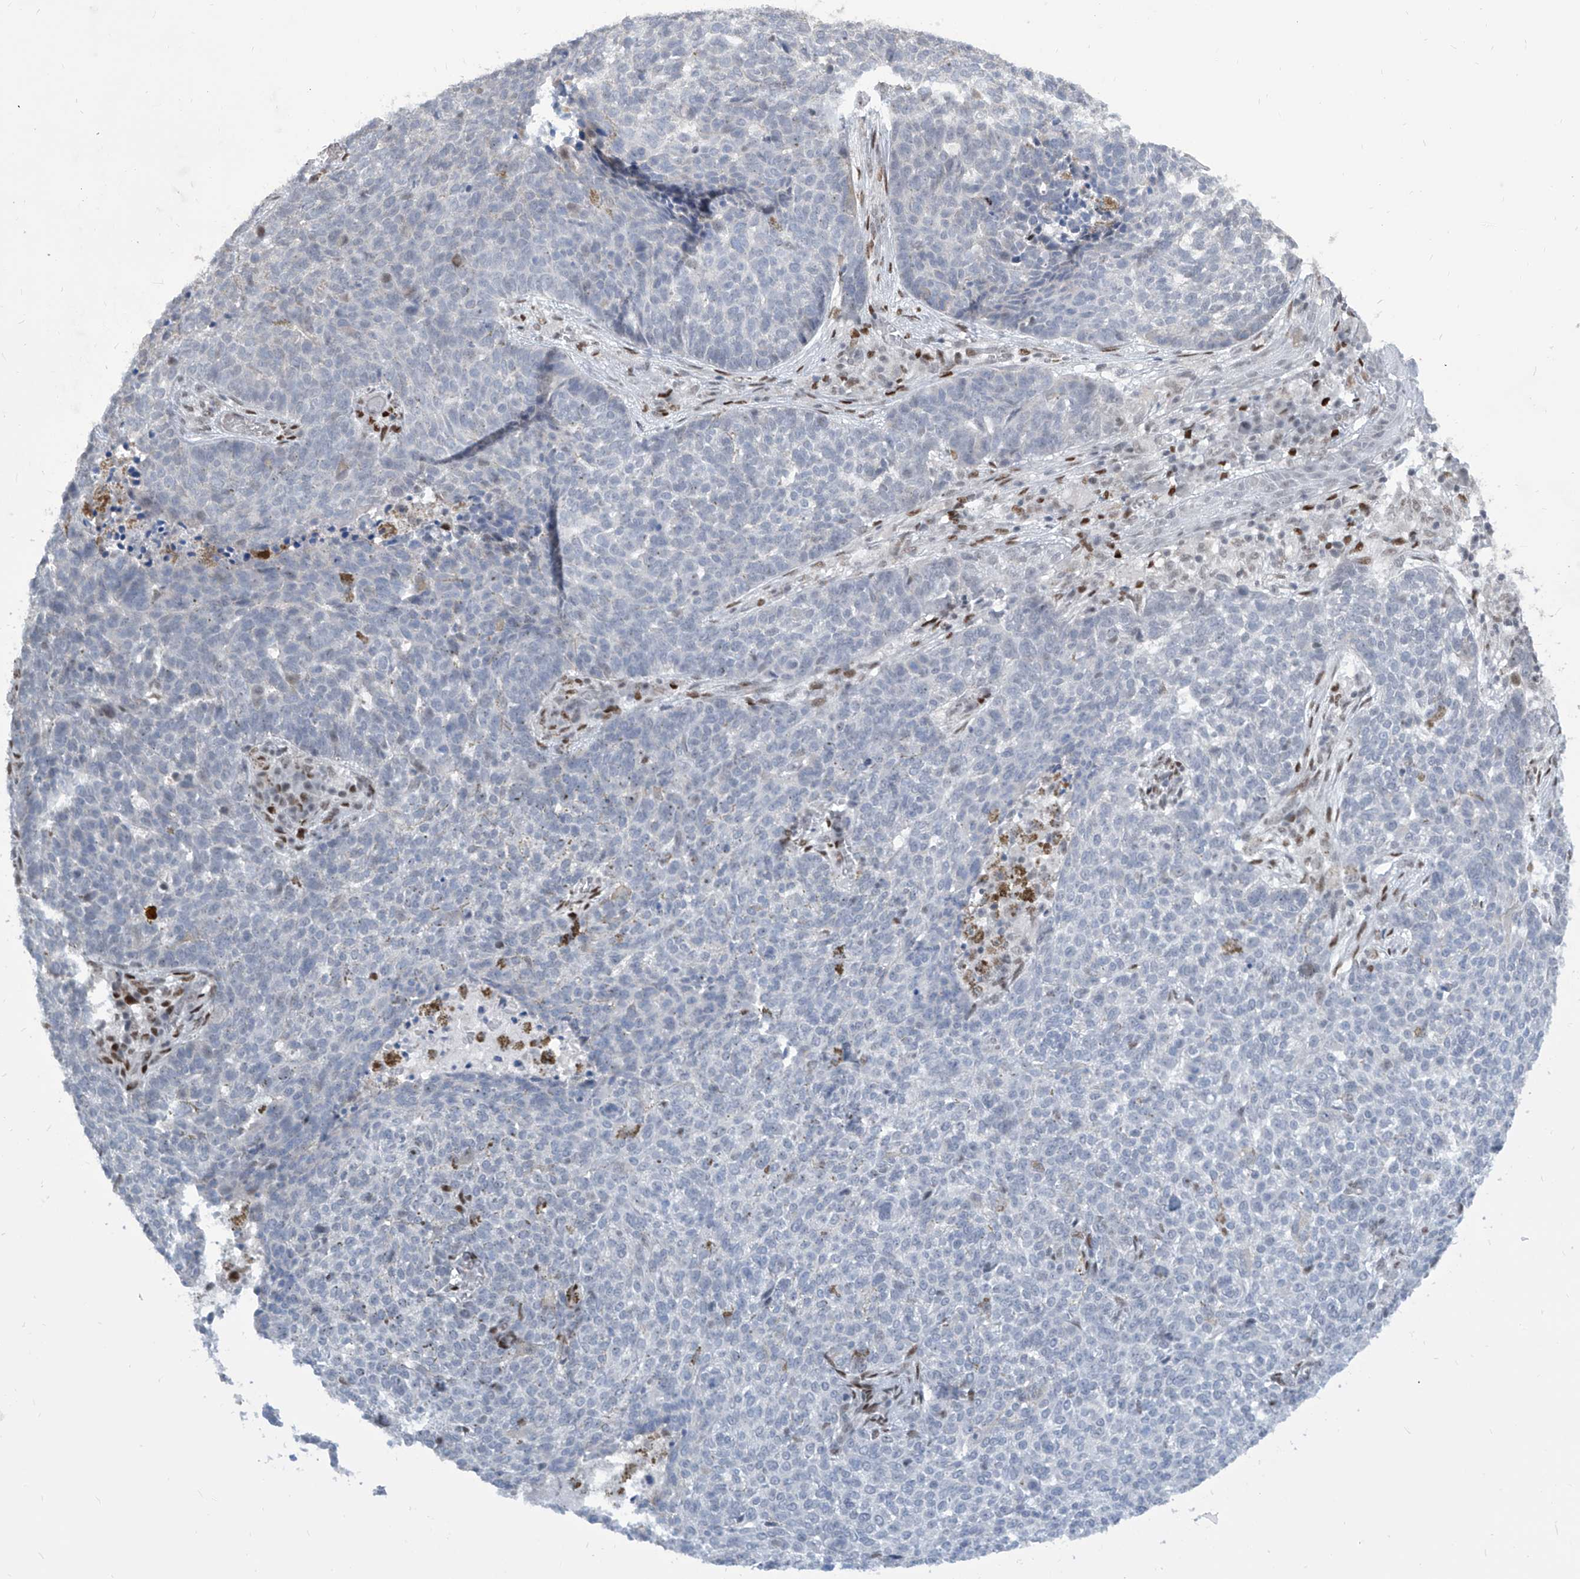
{"staining": {"intensity": "negative", "quantity": "none", "location": "none"}, "tissue": "skin cancer", "cell_type": "Tumor cells", "image_type": "cancer", "snomed": [{"axis": "morphology", "description": "Basal cell carcinoma"}, {"axis": "topography", "description": "Skin"}], "caption": "The image reveals no significant positivity in tumor cells of skin basal cell carcinoma. Brightfield microscopy of immunohistochemistry (IHC) stained with DAB (brown) and hematoxylin (blue), captured at high magnification.", "gene": "IRF2", "patient": {"sex": "male", "age": 85}}